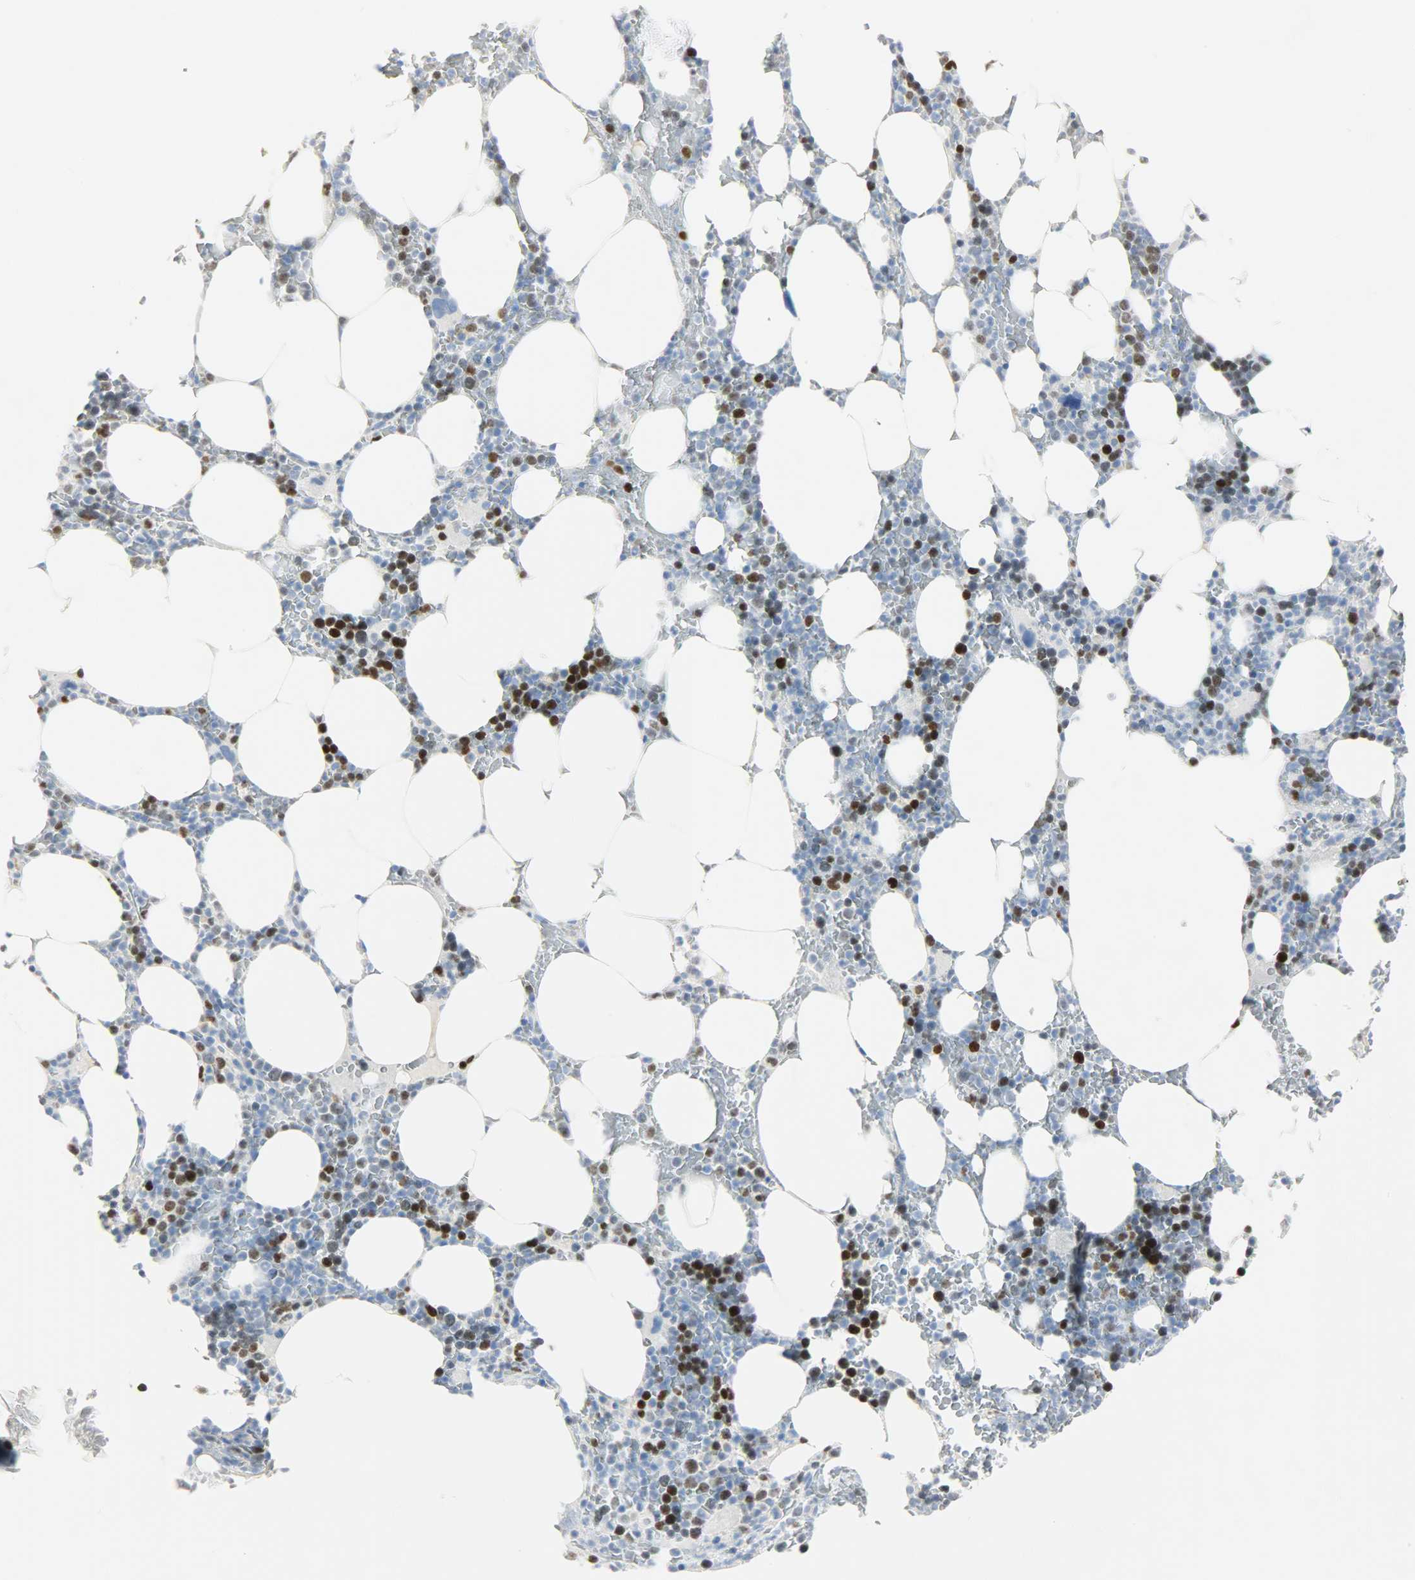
{"staining": {"intensity": "strong", "quantity": "<25%", "location": "nuclear"}, "tissue": "bone marrow", "cell_type": "Hematopoietic cells", "image_type": "normal", "snomed": [{"axis": "morphology", "description": "Normal tissue, NOS"}, {"axis": "topography", "description": "Bone marrow"}], "caption": "Protein expression by immunohistochemistry displays strong nuclear positivity in approximately <25% of hematopoietic cells in benign bone marrow. Immunohistochemistry stains the protein in brown and the nuclei are stained blue.", "gene": "HELLS", "patient": {"sex": "female", "age": 66}}